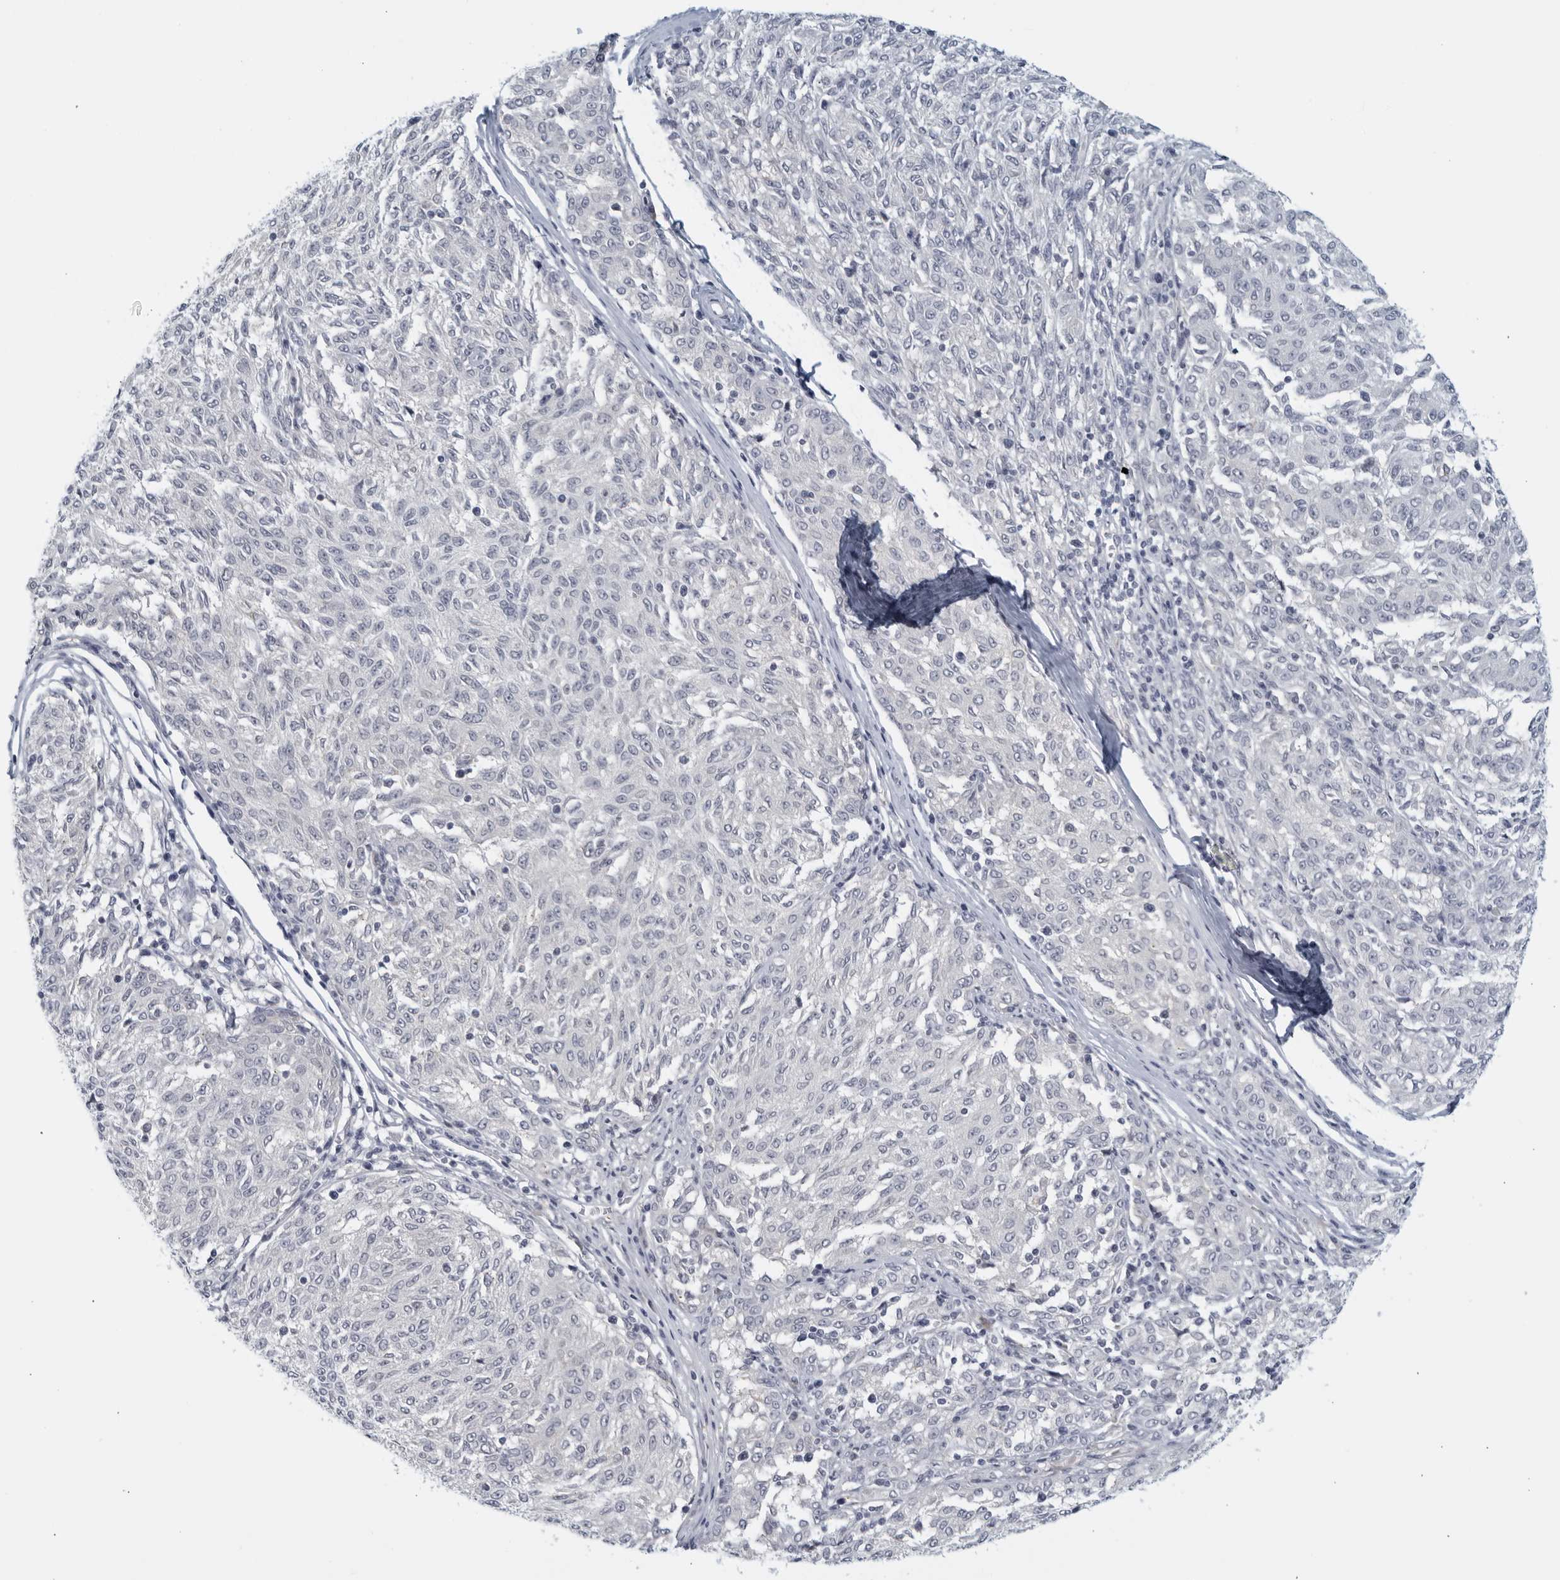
{"staining": {"intensity": "negative", "quantity": "none", "location": "none"}, "tissue": "melanoma", "cell_type": "Tumor cells", "image_type": "cancer", "snomed": [{"axis": "morphology", "description": "Malignant melanoma, NOS"}, {"axis": "topography", "description": "Skin"}], "caption": "DAB (3,3'-diaminobenzidine) immunohistochemical staining of malignant melanoma displays no significant positivity in tumor cells.", "gene": "MATN1", "patient": {"sex": "female", "age": 72}}